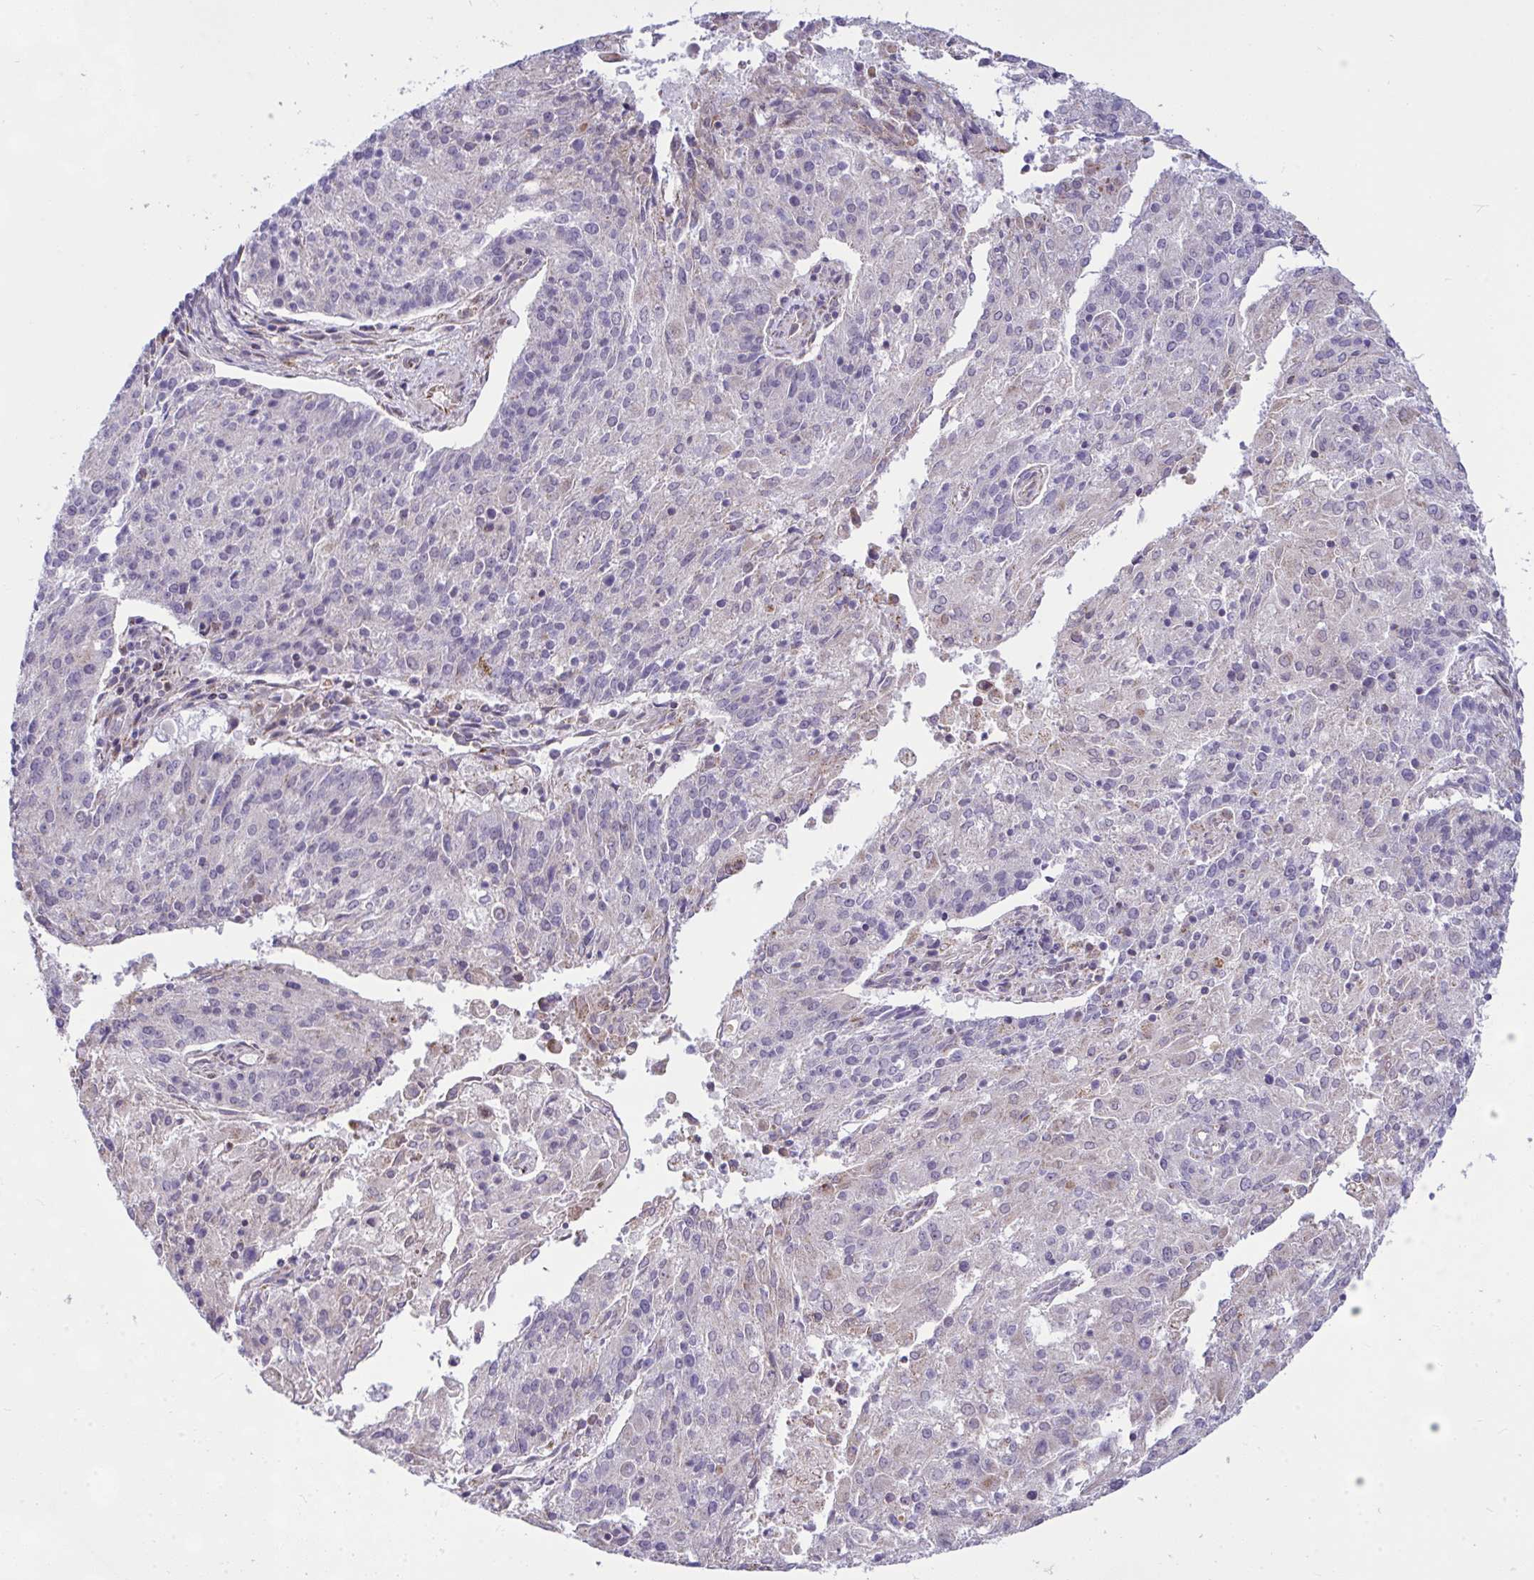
{"staining": {"intensity": "negative", "quantity": "none", "location": "none"}, "tissue": "endometrial cancer", "cell_type": "Tumor cells", "image_type": "cancer", "snomed": [{"axis": "morphology", "description": "Adenocarcinoma, NOS"}, {"axis": "topography", "description": "Endometrium"}], "caption": "Immunohistochemistry of endometrial adenocarcinoma exhibits no staining in tumor cells.", "gene": "CEP63", "patient": {"sex": "female", "age": 82}}